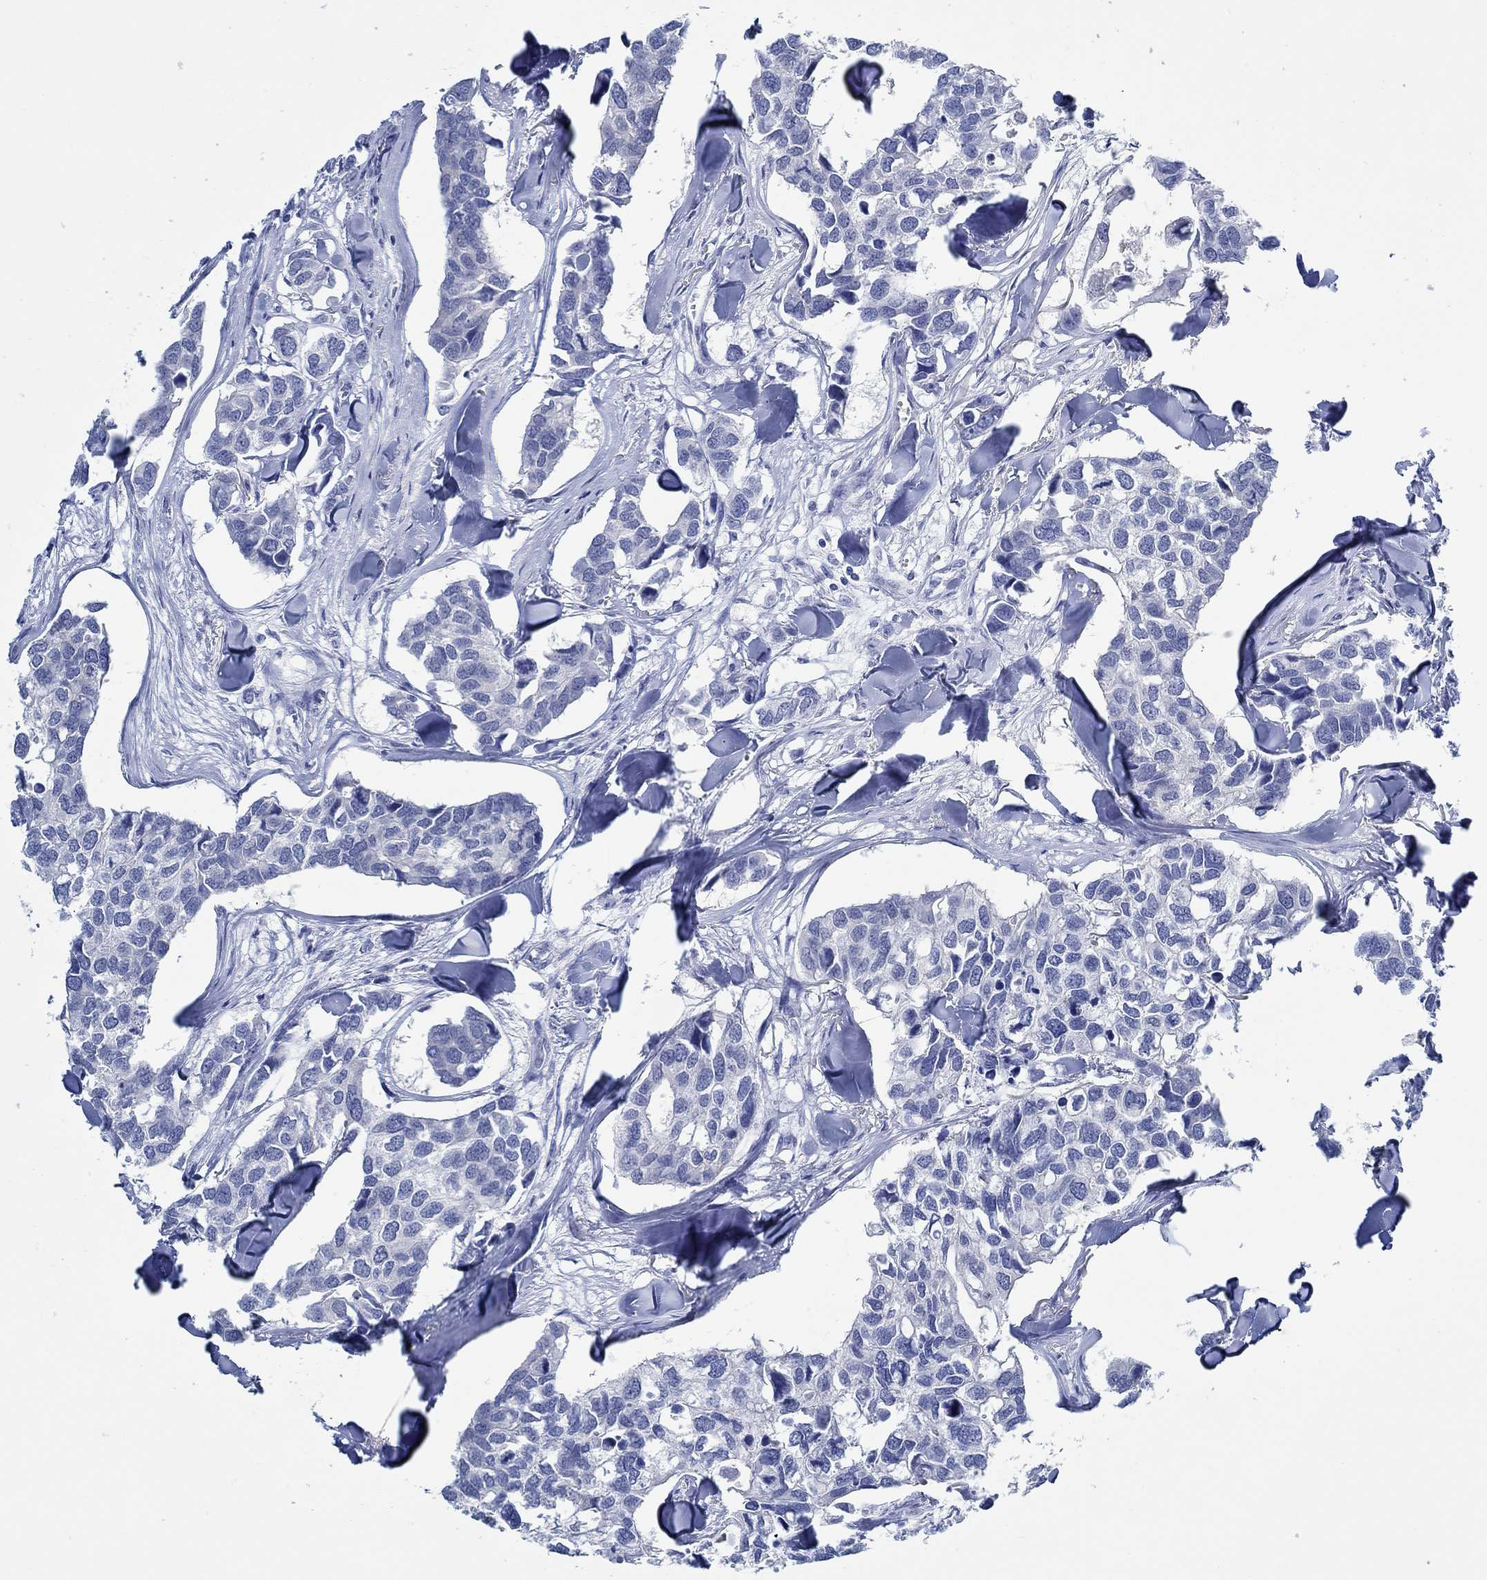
{"staining": {"intensity": "negative", "quantity": "none", "location": "none"}, "tissue": "breast cancer", "cell_type": "Tumor cells", "image_type": "cancer", "snomed": [{"axis": "morphology", "description": "Duct carcinoma"}, {"axis": "topography", "description": "Breast"}], "caption": "Immunohistochemical staining of human breast cancer (intraductal carcinoma) demonstrates no significant expression in tumor cells. Nuclei are stained in blue.", "gene": "ZNF671", "patient": {"sex": "female", "age": 83}}